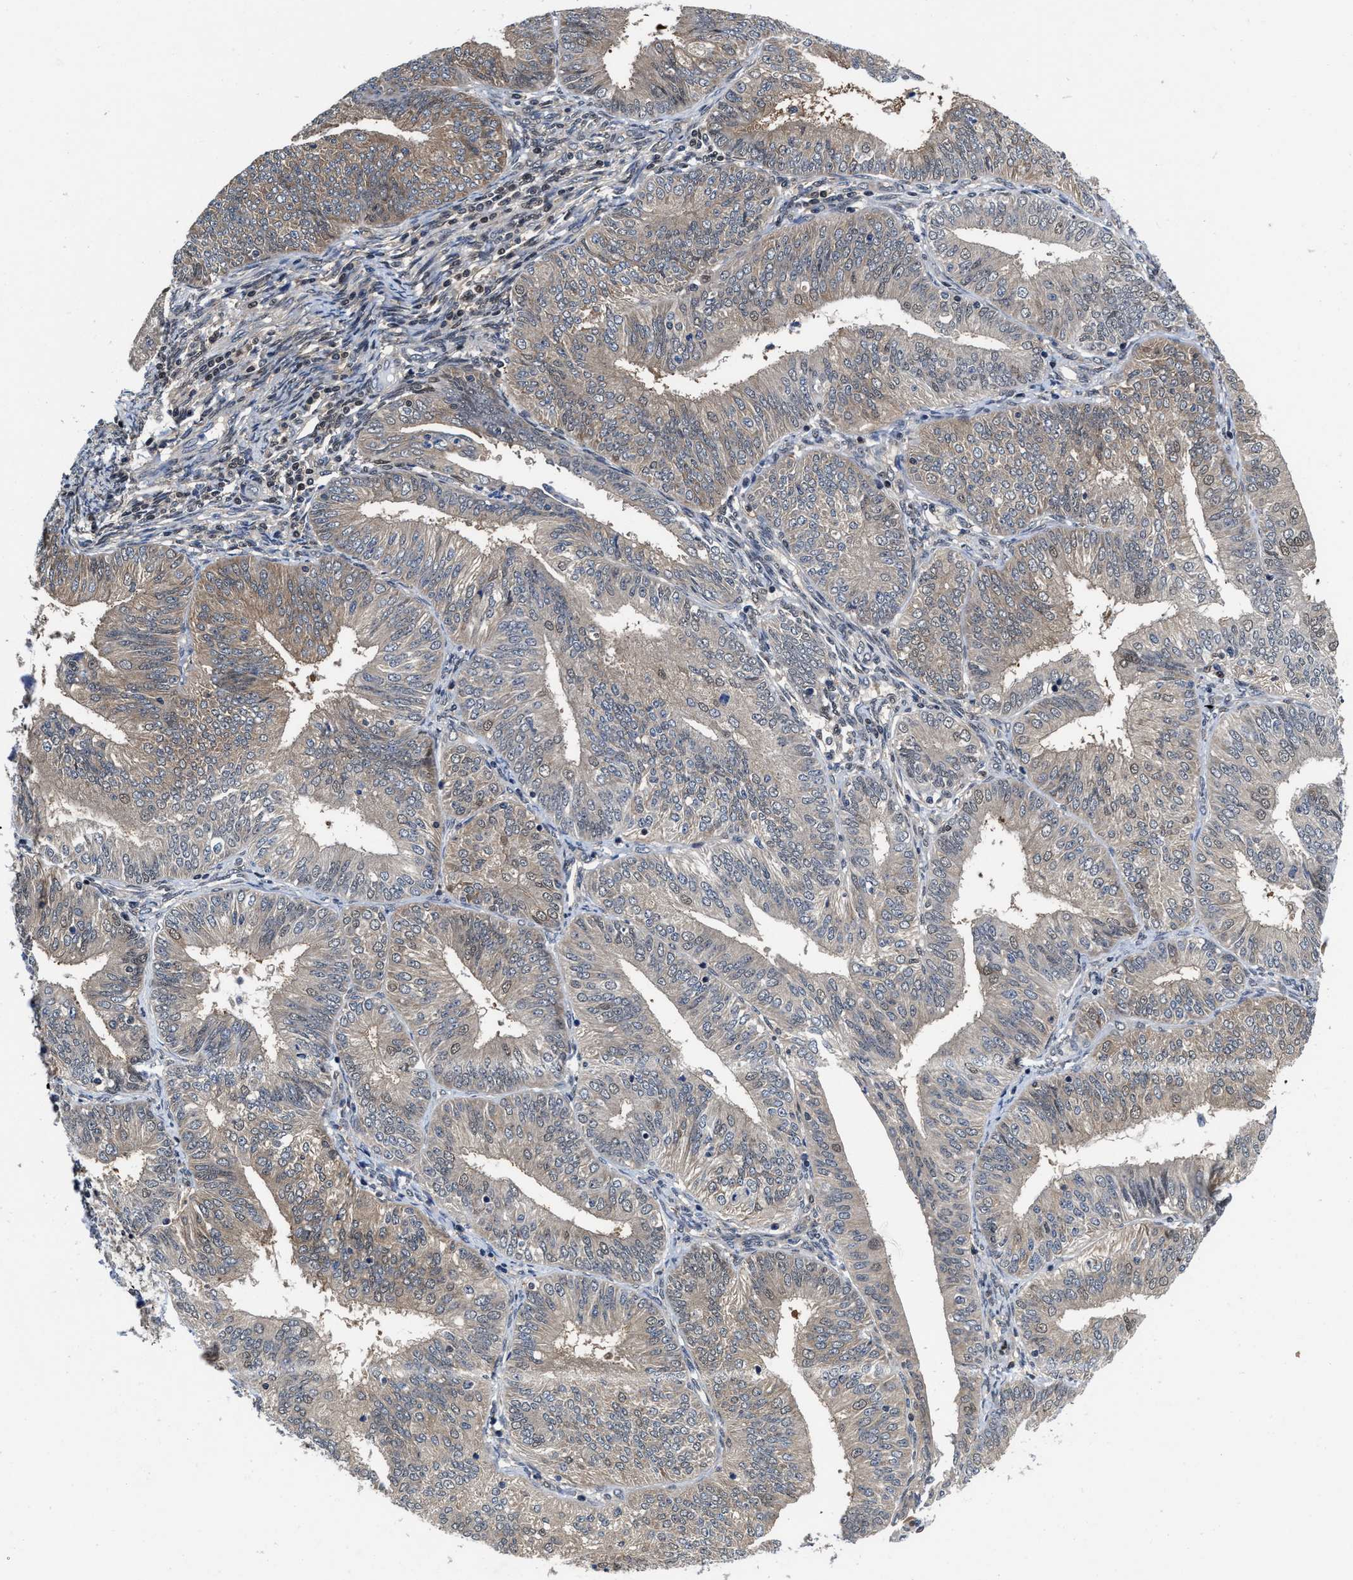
{"staining": {"intensity": "weak", "quantity": "25%-75%", "location": "cytoplasmic/membranous"}, "tissue": "endometrial cancer", "cell_type": "Tumor cells", "image_type": "cancer", "snomed": [{"axis": "morphology", "description": "Adenocarcinoma, NOS"}, {"axis": "topography", "description": "Endometrium"}], "caption": "Immunohistochemistry of human adenocarcinoma (endometrial) shows low levels of weak cytoplasmic/membranous positivity in about 25%-75% of tumor cells.", "gene": "KIF12", "patient": {"sex": "female", "age": 58}}